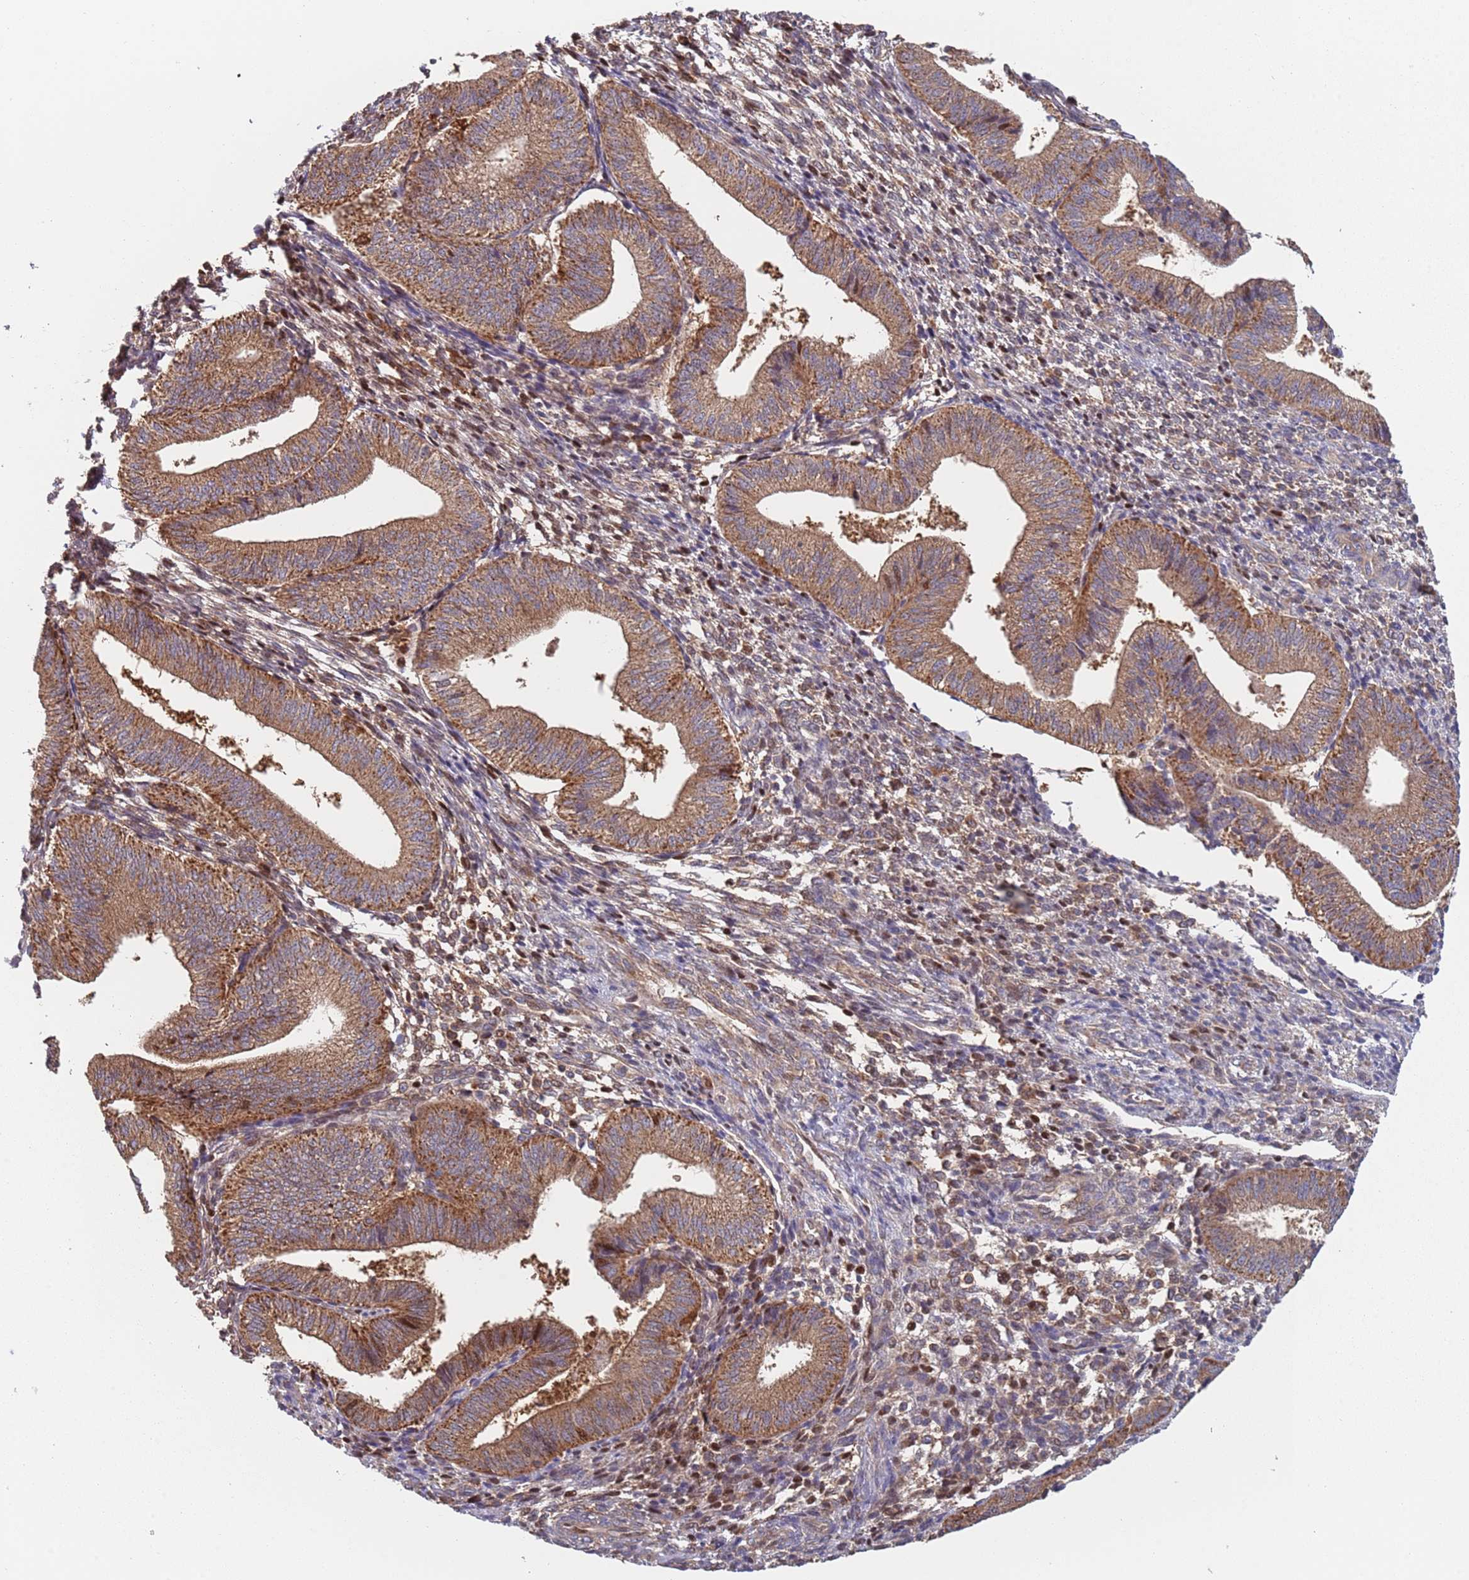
{"staining": {"intensity": "weak", "quantity": "25%-75%", "location": "cytoplasmic/membranous"}, "tissue": "endometrium", "cell_type": "Cells in endometrial stroma", "image_type": "normal", "snomed": [{"axis": "morphology", "description": "Normal tissue, NOS"}, {"axis": "topography", "description": "Endometrium"}], "caption": "Cells in endometrial stroma display weak cytoplasmic/membranous staining in approximately 25%-75% of cells in normal endometrium. (DAB IHC, brown staining for protein, blue staining for nuclei).", "gene": "GDI1", "patient": {"sex": "female", "age": 34}}